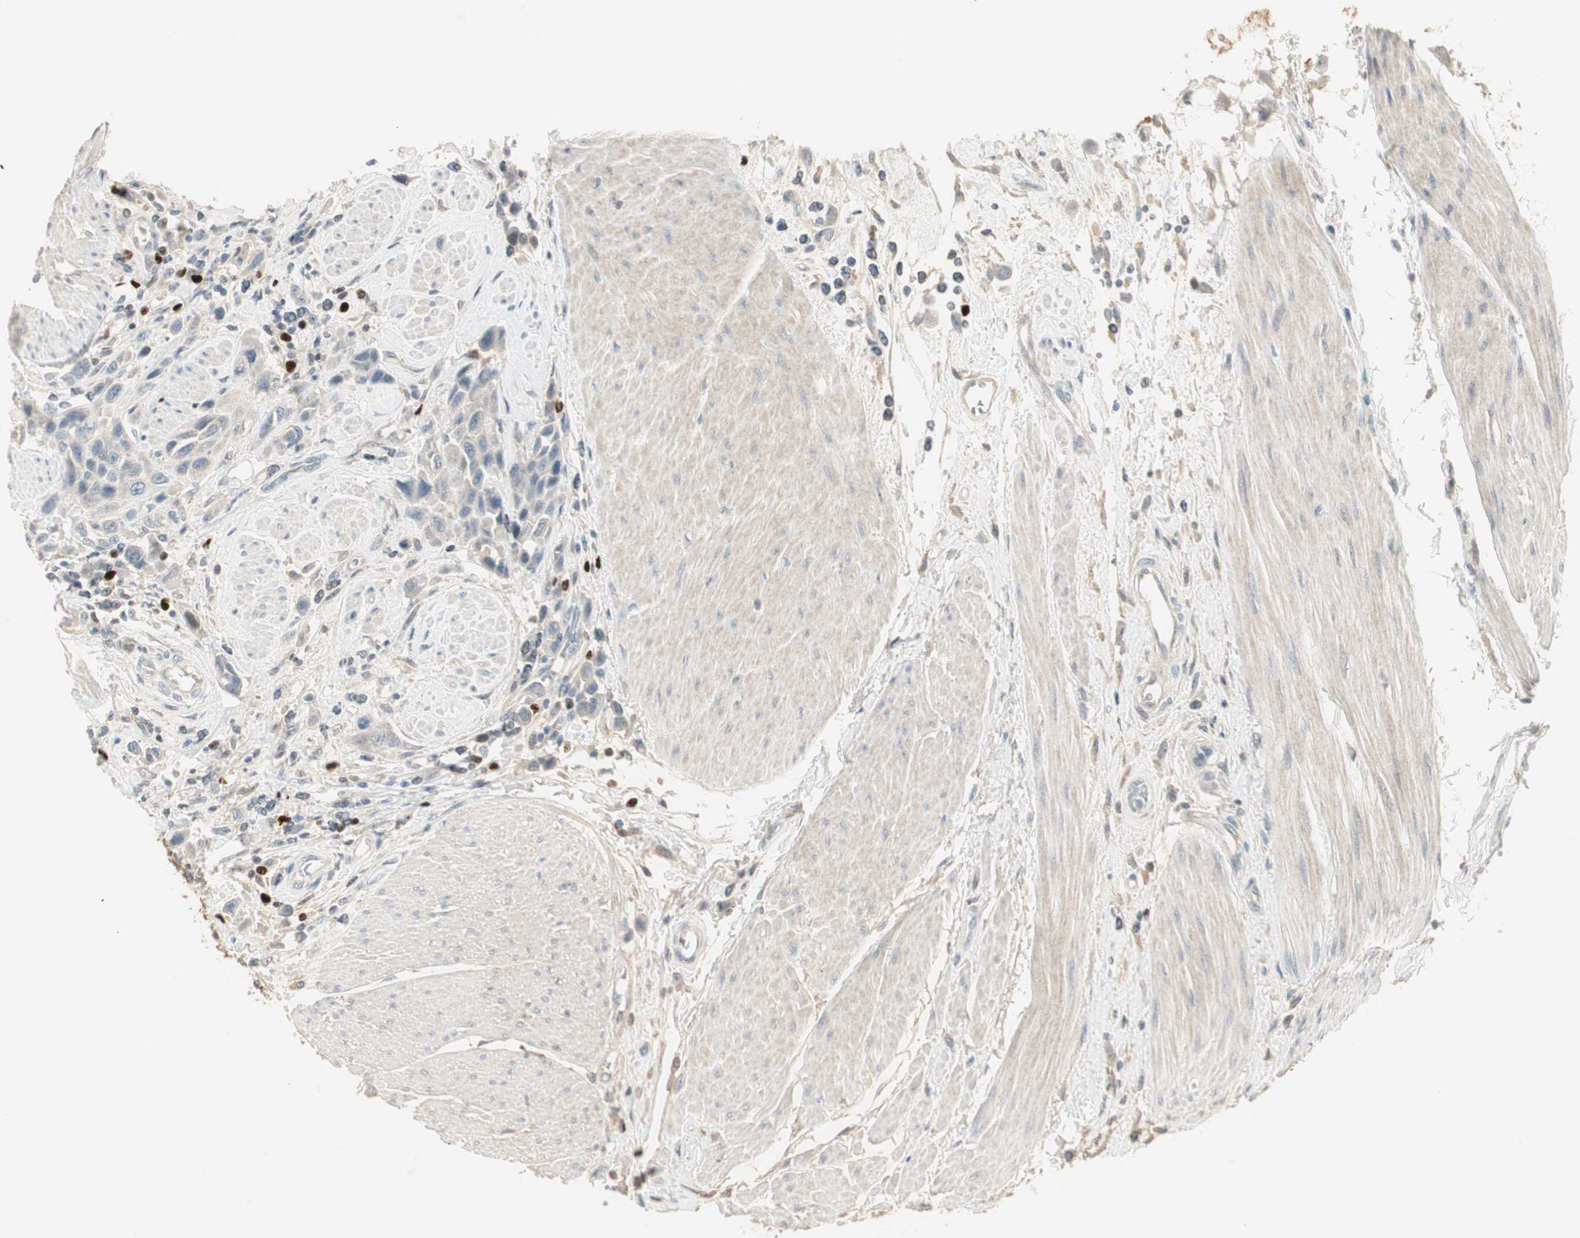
{"staining": {"intensity": "negative", "quantity": "none", "location": "none"}, "tissue": "urothelial cancer", "cell_type": "Tumor cells", "image_type": "cancer", "snomed": [{"axis": "morphology", "description": "Urothelial carcinoma, High grade"}, {"axis": "topography", "description": "Urinary bladder"}], "caption": "This is a histopathology image of IHC staining of high-grade urothelial carcinoma, which shows no staining in tumor cells.", "gene": "RUNX2", "patient": {"sex": "male", "age": 50}}